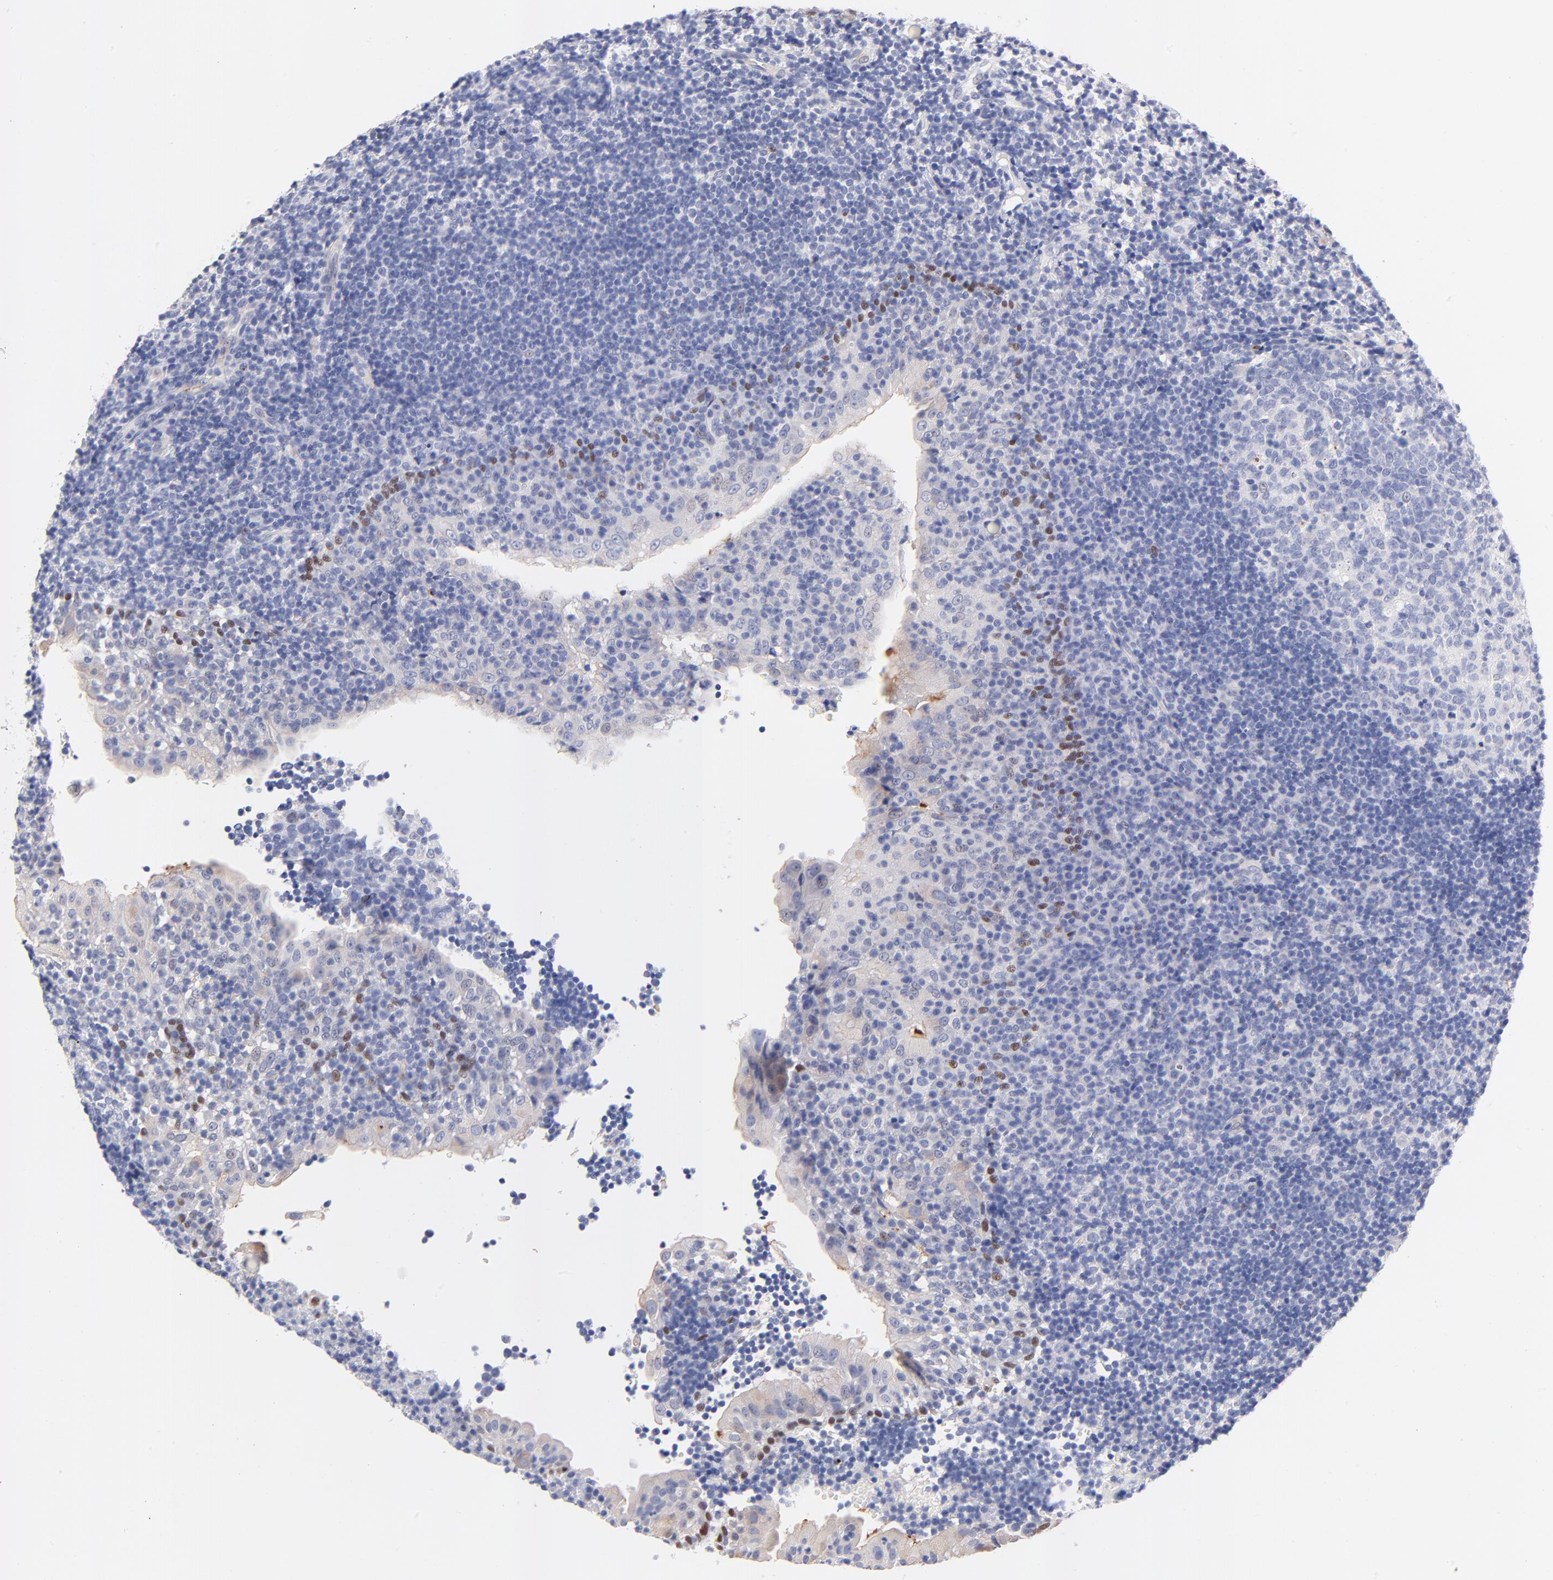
{"staining": {"intensity": "negative", "quantity": "none", "location": "none"}, "tissue": "tonsil", "cell_type": "Germinal center cells", "image_type": "normal", "snomed": [{"axis": "morphology", "description": "Normal tissue, NOS"}, {"axis": "topography", "description": "Tonsil"}], "caption": "The photomicrograph reveals no staining of germinal center cells in unremarkable tonsil.", "gene": "FAM117B", "patient": {"sex": "female", "age": 40}}